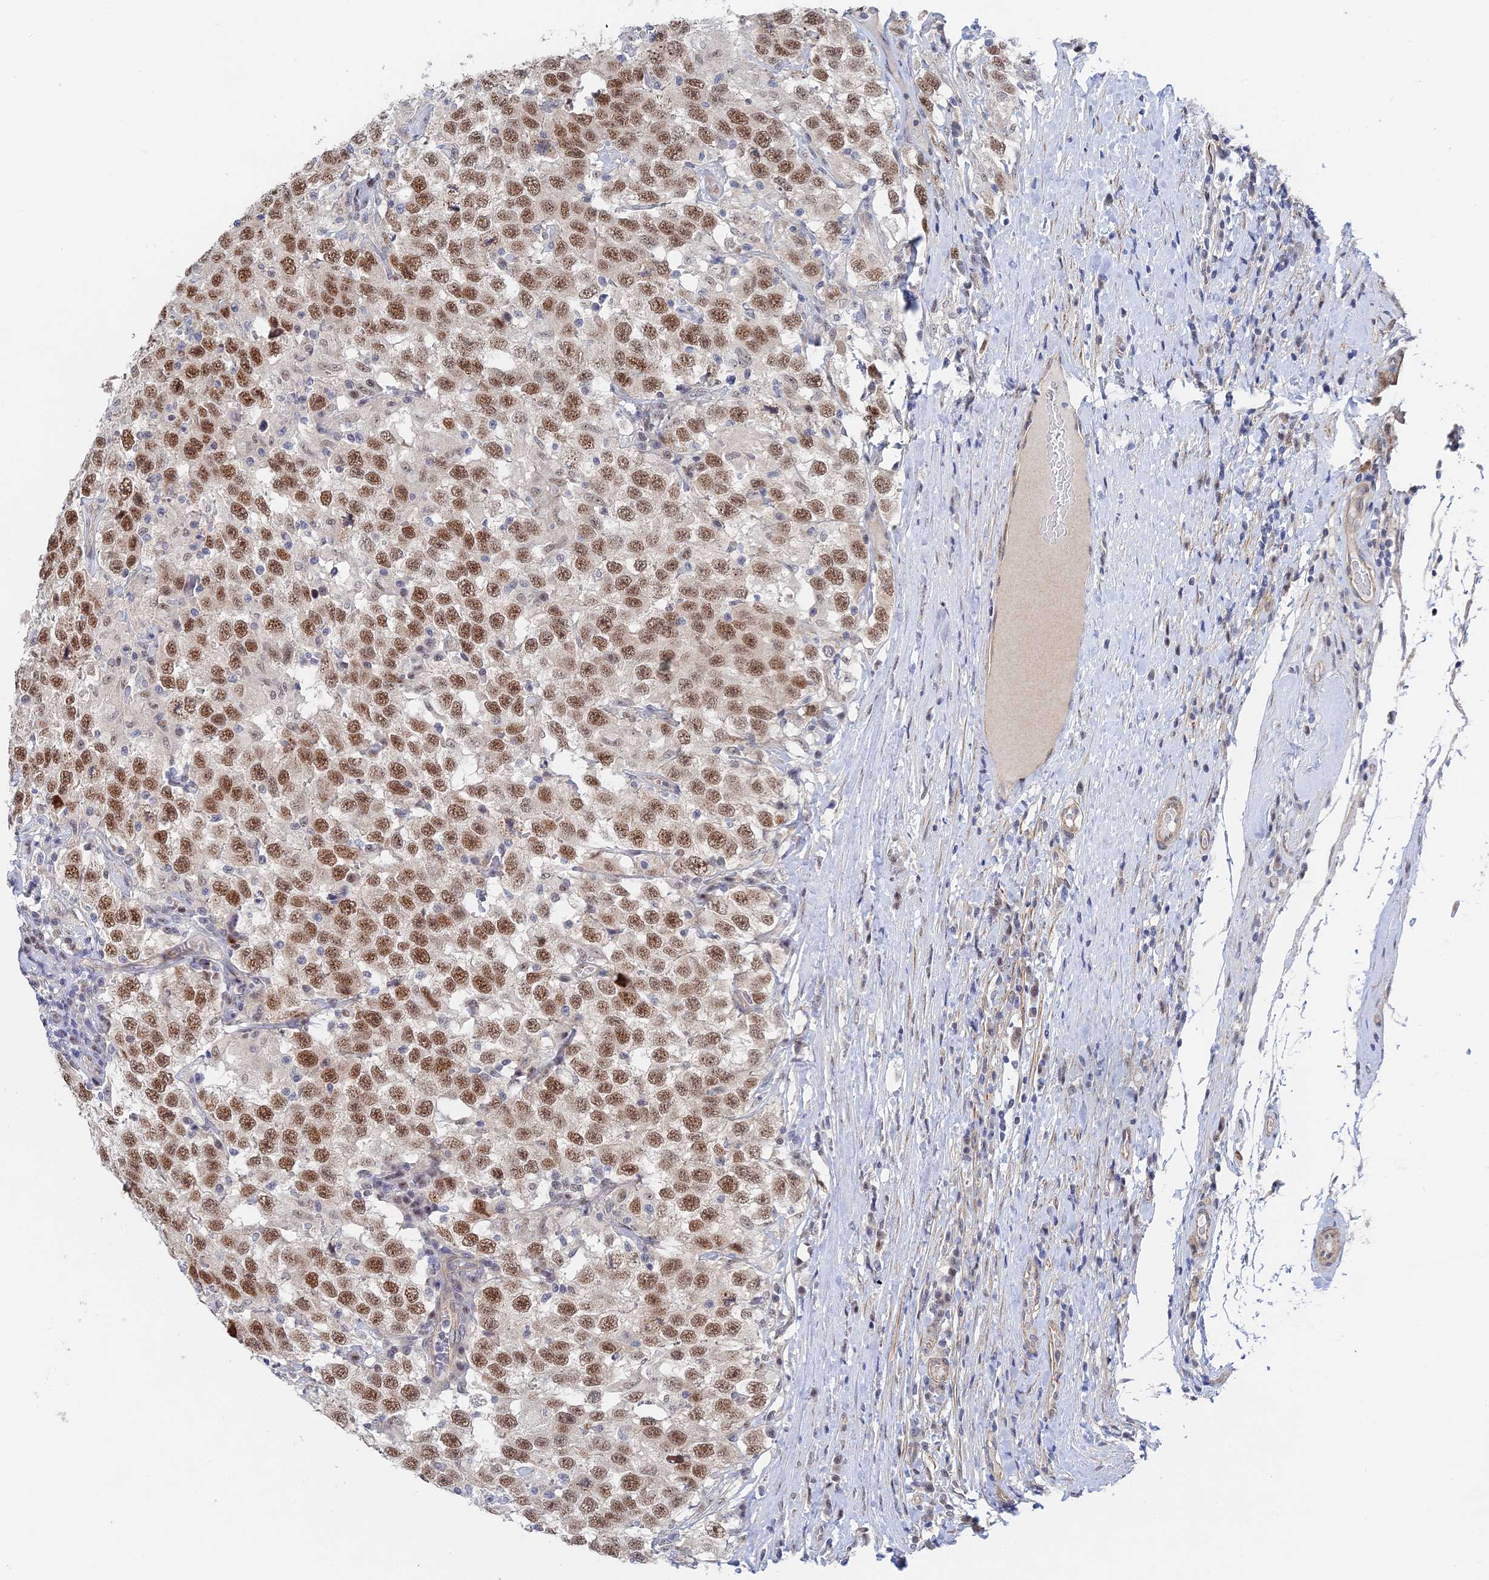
{"staining": {"intensity": "strong", "quantity": ">75%", "location": "nuclear"}, "tissue": "testis cancer", "cell_type": "Tumor cells", "image_type": "cancer", "snomed": [{"axis": "morphology", "description": "Seminoma, NOS"}, {"axis": "topography", "description": "Testis"}], "caption": "Seminoma (testis) stained with a protein marker exhibits strong staining in tumor cells.", "gene": "CFAP92", "patient": {"sex": "male", "age": 41}}